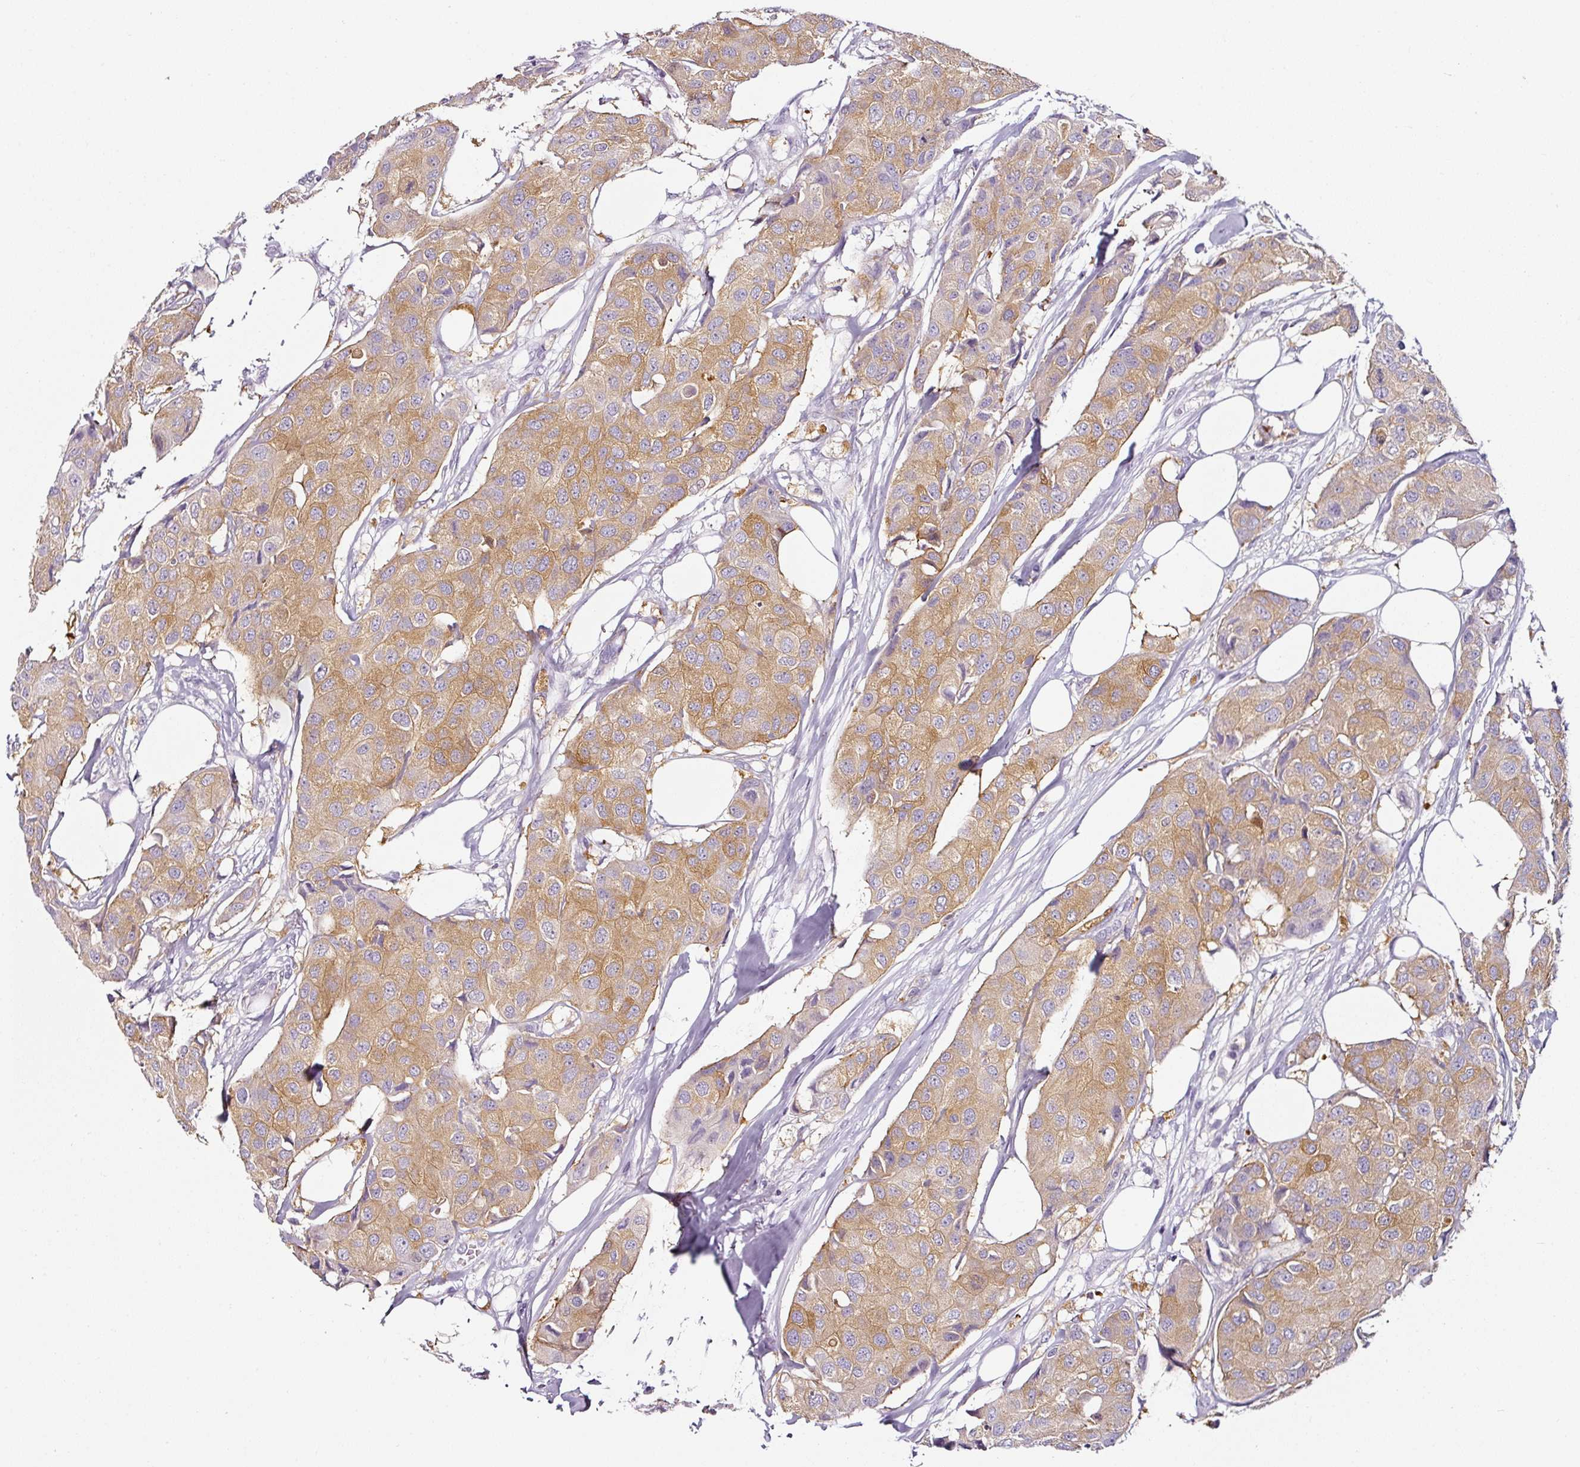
{"staining": {"intensity": "moderate", "quantity": "25%-75%", "location": "cytoplasmic/membranous"}, "tissue": "breast cancer", "cell_type": "Tumor cells", "image_type": "cancer", "snomed": [{"axis": "morphology", "description": "Duct carcinoma"}, {"axis": "topography", "description": "Breast"}], "caption": "Immunohistochemical staining of human intraductal carcinoma (breast) reveals medium levels of moderate cytoplasmic/membranous staining in approximately 25%-75% of tumor cells.", "gene": "CAP2", "patient": {"sex": "female", "age": 80}}